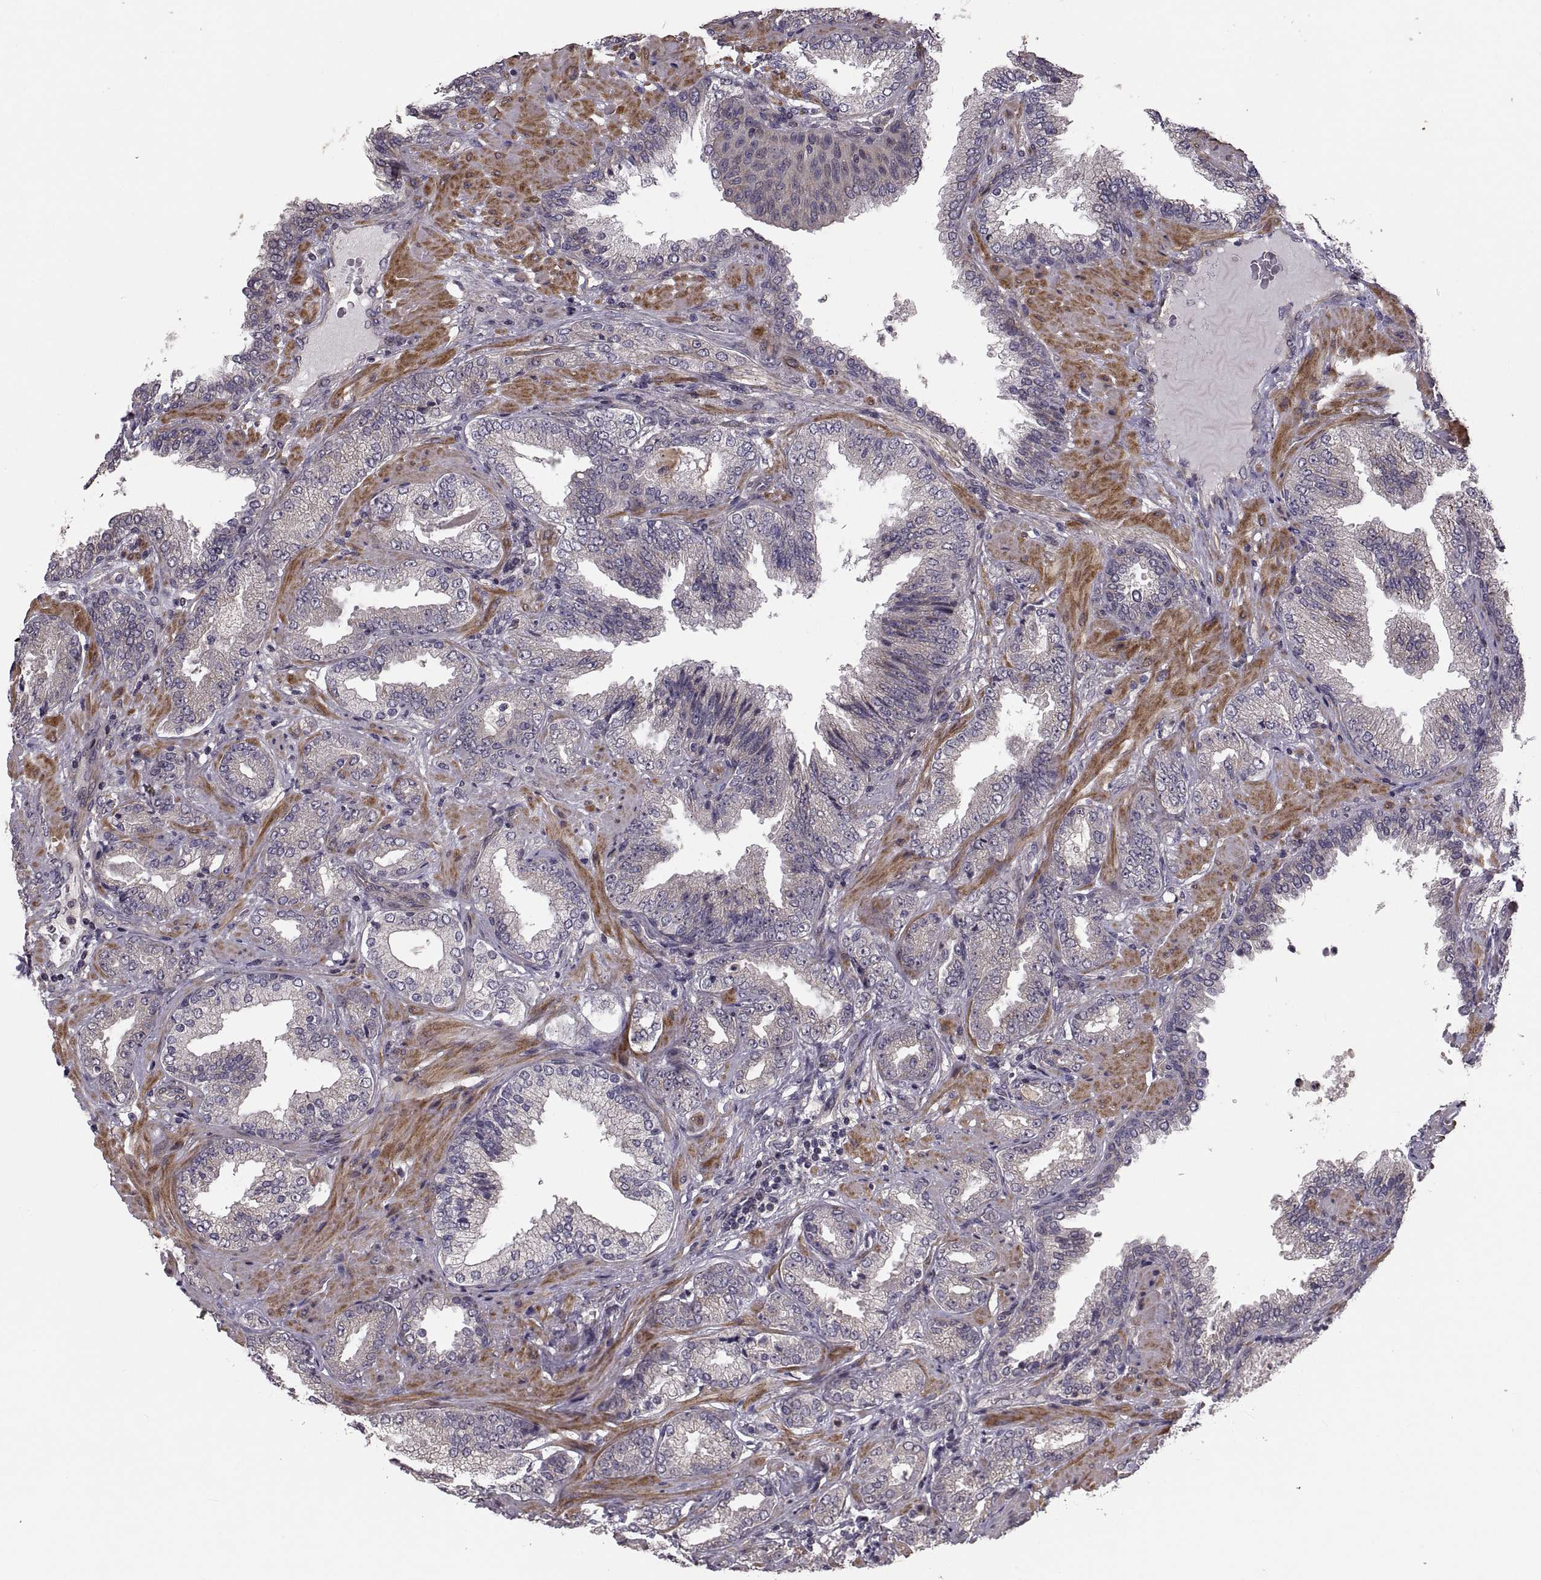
{"staining": {"intensity": "weak", "quantity": "<25%", "location": "cytoplasmic/membranous"}, "tissue": "prostate cancer", "cell_type": "Tumor cells", "image_type": "cancer", "snomed": [{"axis": "morphology", "description": "Adenocarcinoma, Low grade"}, {"axis": "topography", "description": "Prostate"}], "caption": "An image of prostate cancer (adenocarcinoma (low-grade)) stained for a protein displays no brown staining in tumor cells.", "gene": "PMM2", "patient": {"sex": "male", "age": 68}}